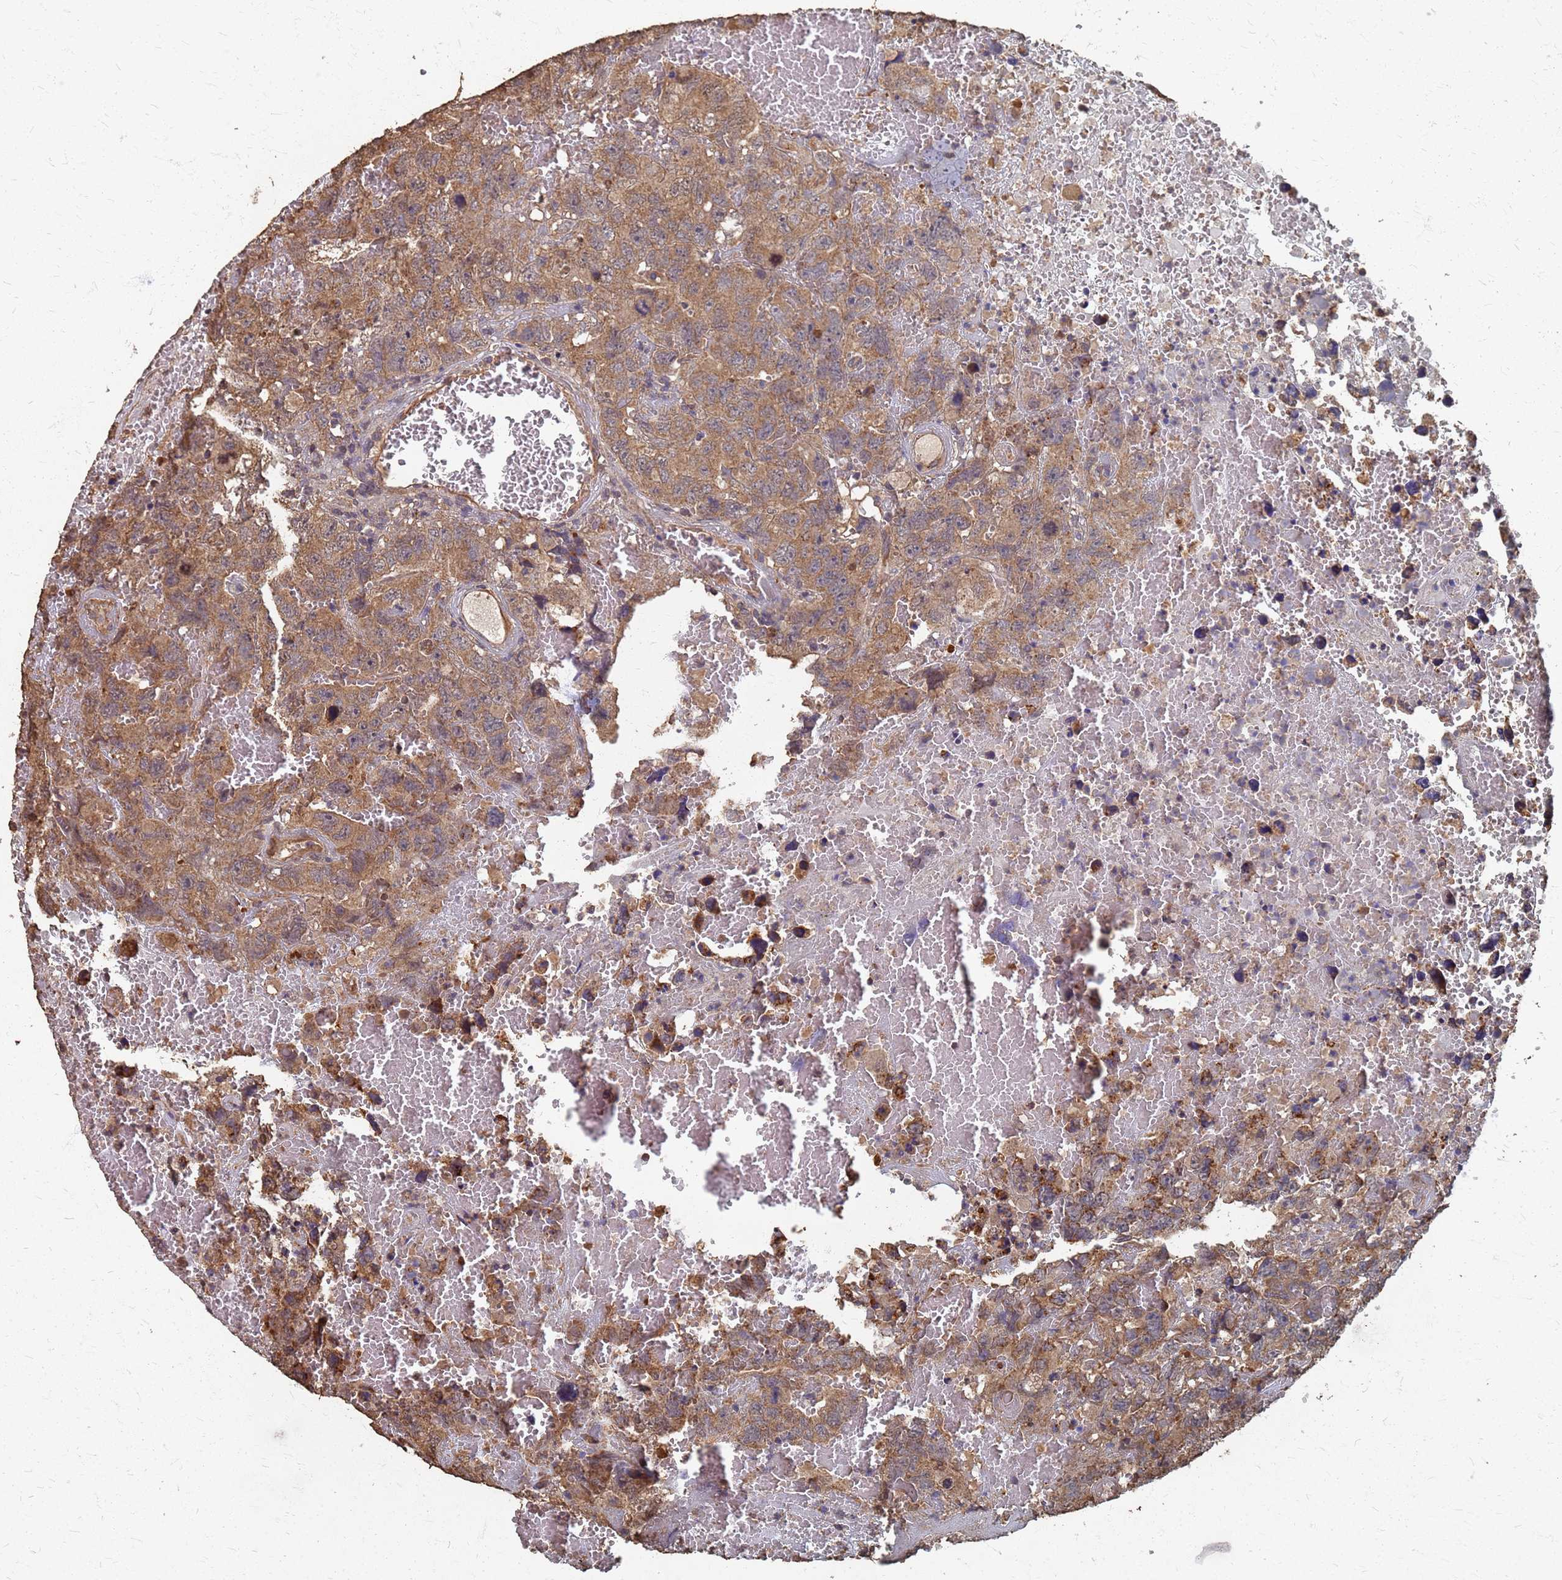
{"staining": {"intensity": "moderate", "quantity": ">75%", "location": "cytoplasmic/membranous"}, "tissue": "testis cancer", "cell_type": "Tumor cells", "image_type": "cancer", "snomed": [{"axis": "morphology", "description": "Carcinoma, Embryonal, NOS"}, {"axis": "topography", "description": "Testis"}], "caption": "Tumor cells reveal moderate cytoplasmic/membranous expression in approximately >75% of cells in embryonal carcinoma (testis). (DAB (3,3'-diaminobenzidine) = brown stain, brightfield microscopy at high magnification).", "gene": "DPH5", "patient": {"sex": "male", "age": 45}}